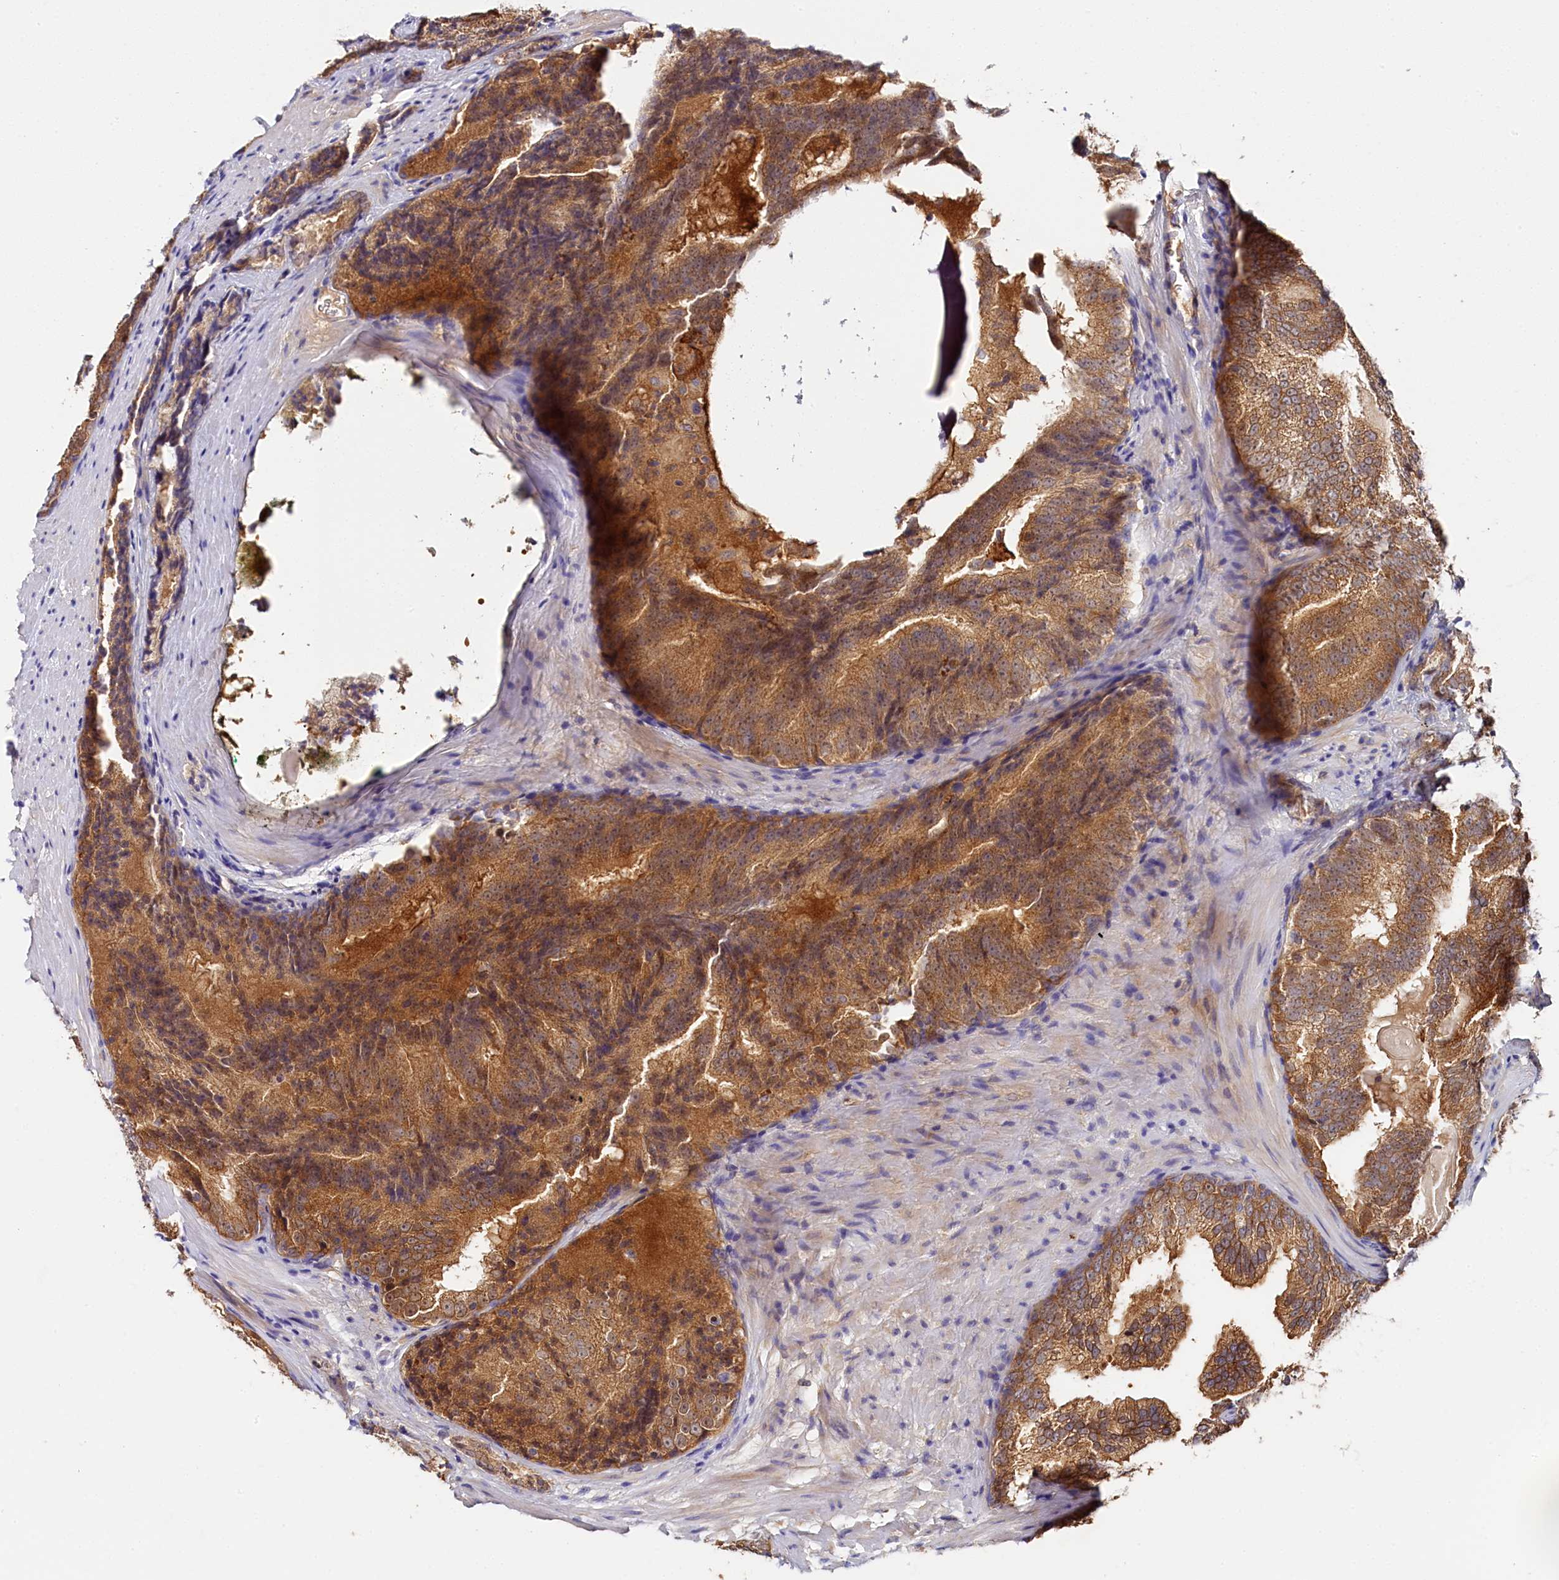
{"staining": {"intensity": "moderate", "quantity": ">75%", "location": "cytoplasmic/membranous"}, "tissue": "prostate cancer", "cell_type": "Tumor cells", "image_type": "cancer", "snomed": [{"axis": "morphology", "description": "Adenocarcinoma, High grade"}, {"axis": "topography", "description": "Prostate"}], "caption": "IHC image of prostate cancer (high-grade adenocarcinoma) stained for a protein (brown), which demonstrates medium levels of moderate cytoplasmic/membranous expression in about >75% of tumor cells.", "gene": "KATNB1", "patient": {"sex": "male", "age": 66}}